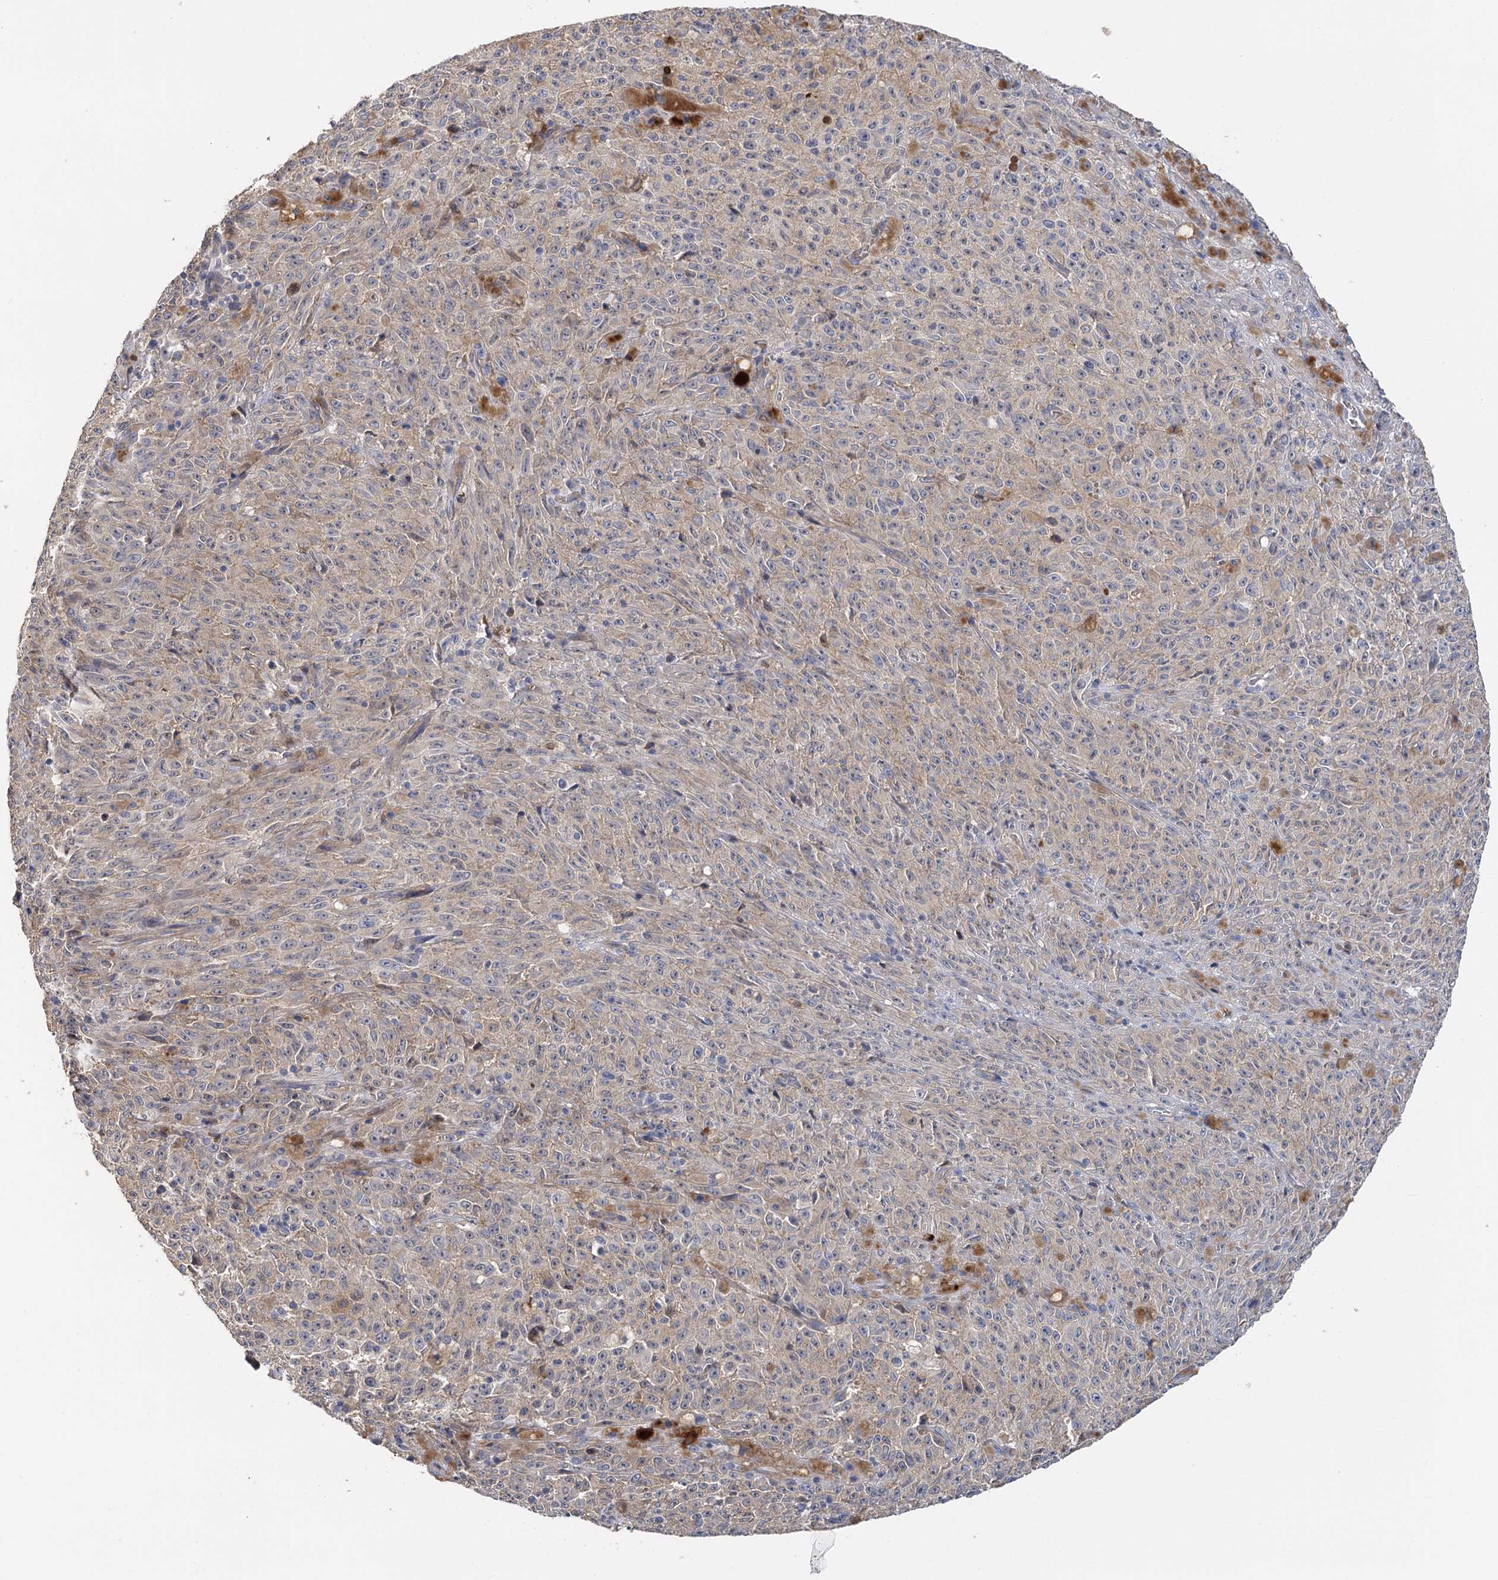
{"staining": {"intensity": "weak", "quantity": "<25%", "location": "cytoplasmic/membranous"}, "tissue": "melanoma", "cell_type": "Tumor cells", "image_type": "cancer", "snomed": [{"axis": "morphology", "description": "Malignant melanoma, NOS"}, {"axis": "topography", "description": "Skin"}], "caption": "A histopathology image of human malignant melanoma is negative for staining in tumor cells.", "gene": "EPB41L5", "patient": {"sex": "female", "age": 82}}